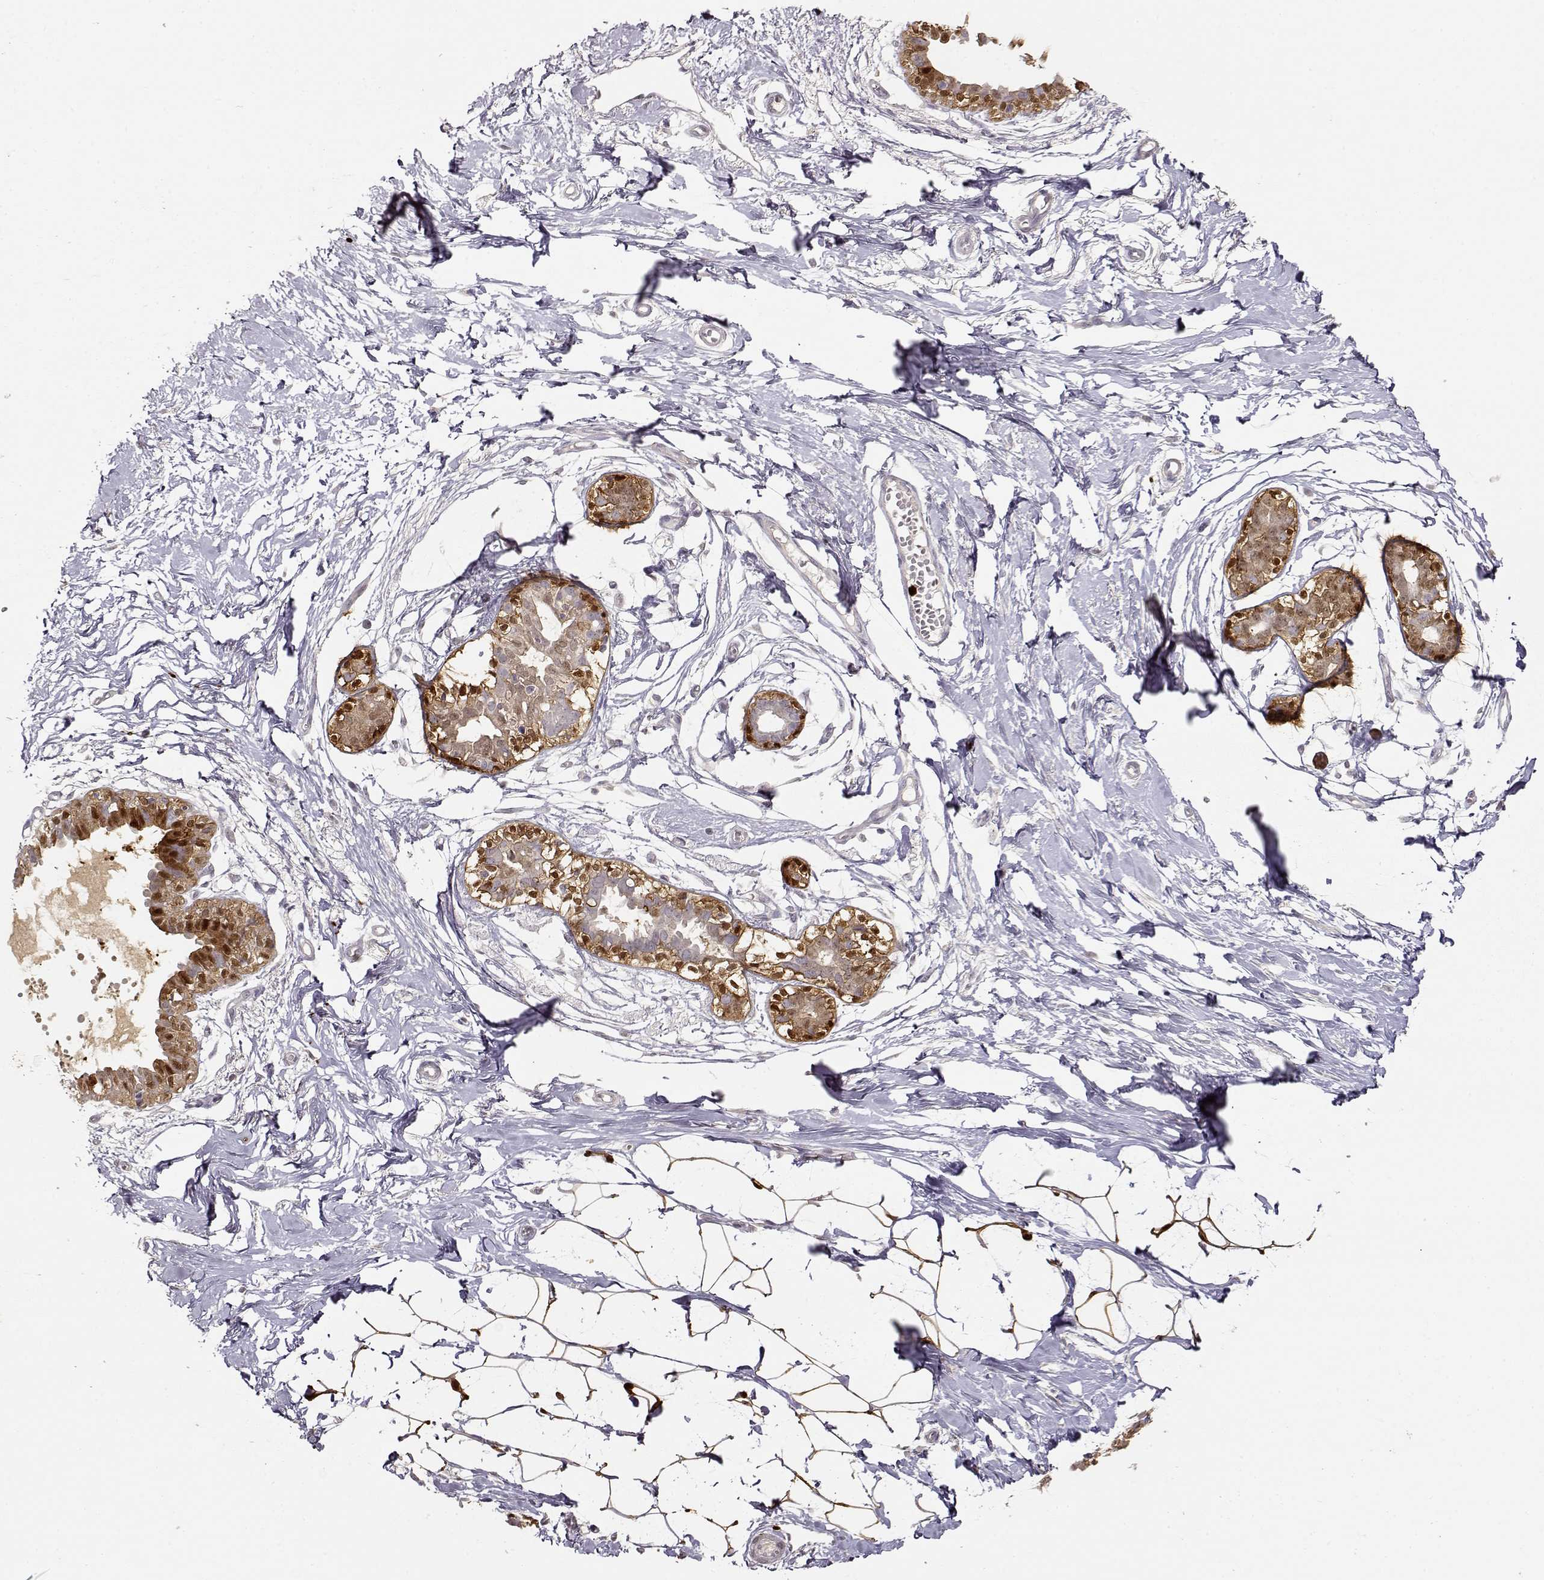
{"staining": {"intensity": "weak", "quantity": "<25%", "location": "cytoplasmic/membranous,nuclear"}, "tissue": "breast", "cell_type": "Adipocytes", "image_type": "normal", "snomed": [{"axis": "morphology", "description": "Normal tissue, NOS"}, {"axis": "topography", "description": "Breast"}], "caption": "Protein analysis of unremarkable breast shows no significant staining in adipocytes.", "gene": "S100B", "patient": {"sex": "female", "age": 49}}